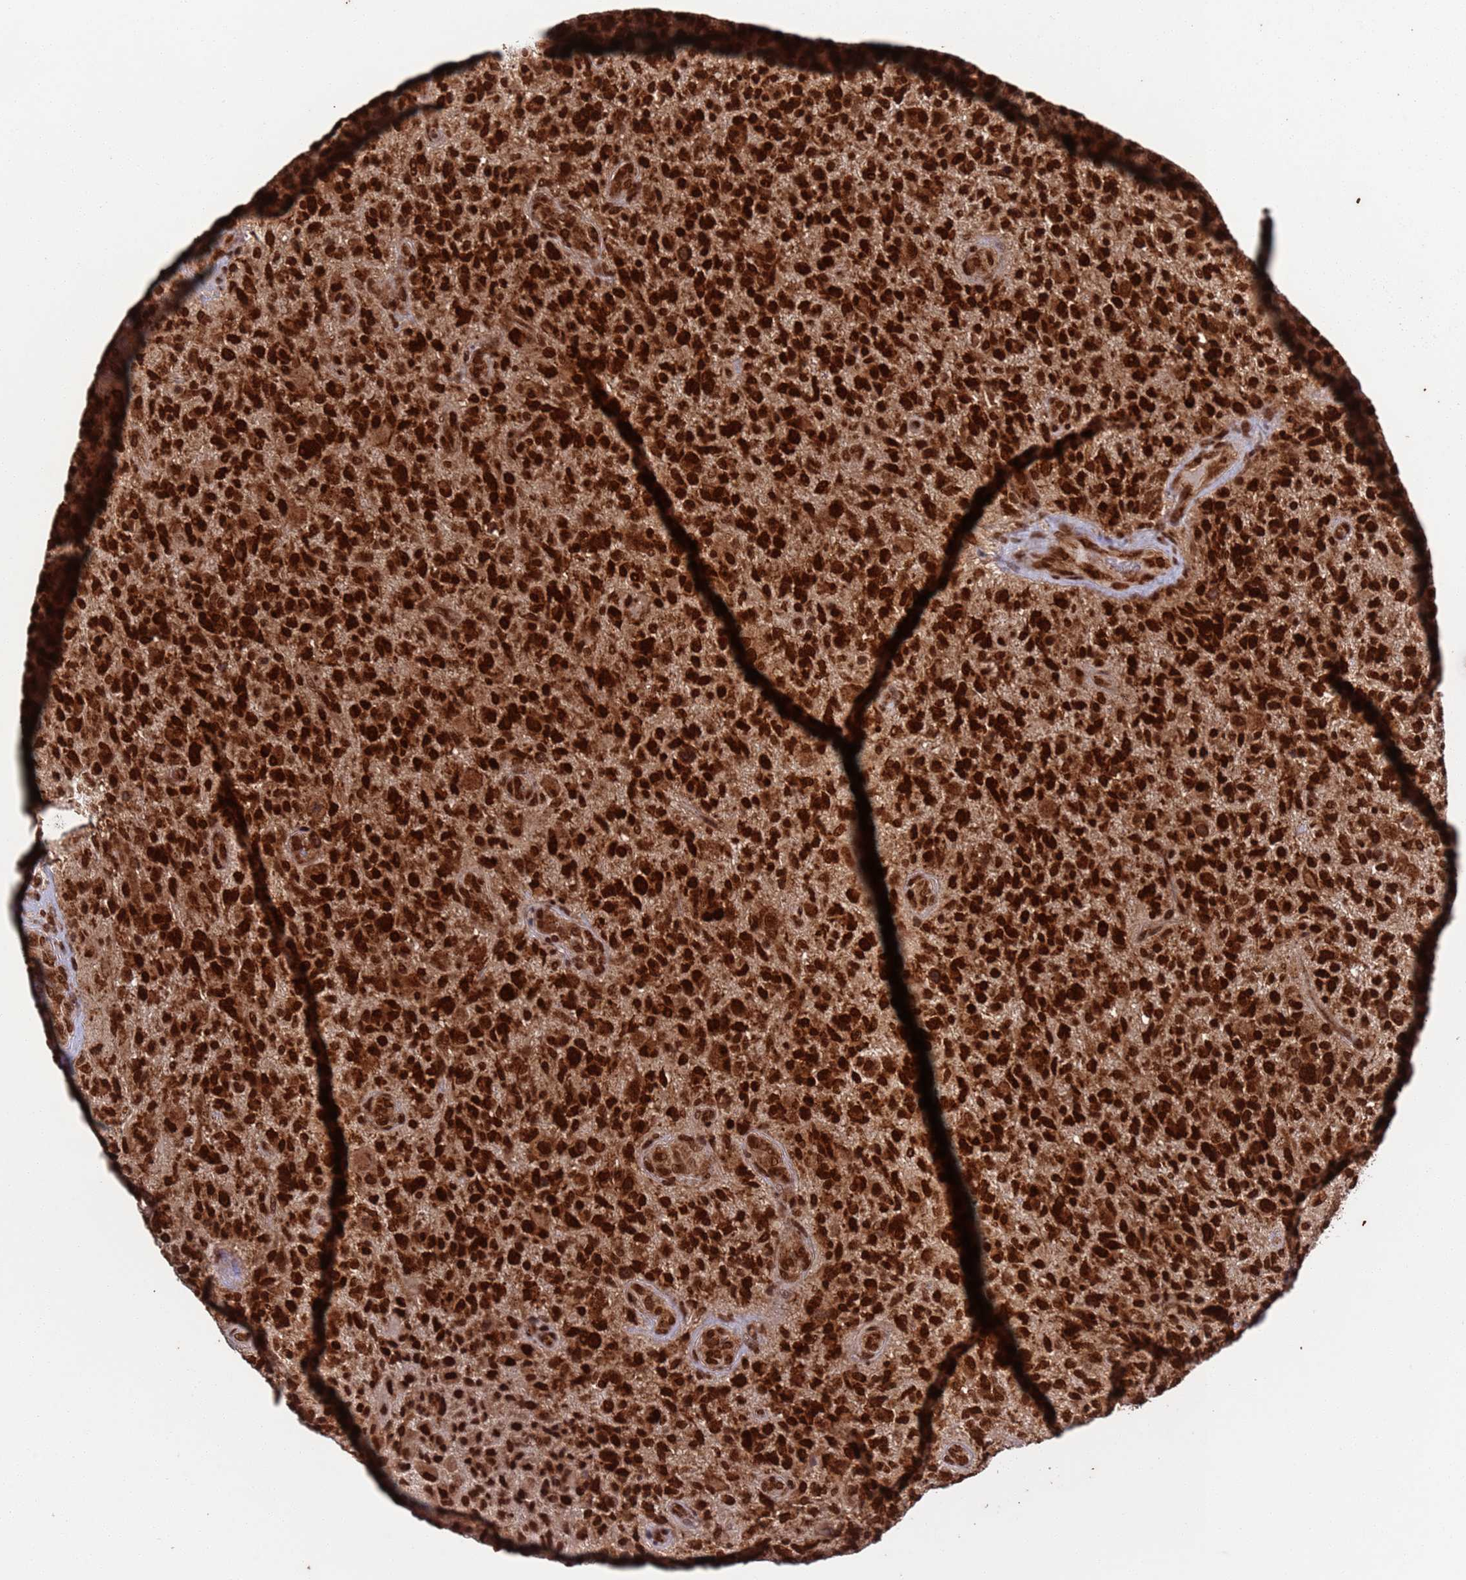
{"staining": {"intensity": "strong", "quantity": ">75%", "location": "cytoplasmic/membranous,nuclear"}, "tissue": "glioma", "cell_type": "Tumor cells", "image_type": "cancer", "snomed": [{"axis": "morphology", "description": "Glioma, malignant, High grade"}, {"axis": "topography", "description": "Brain"}], "caption": "This is an image of IHC staining of glioma, which shows strong positivity in the cytoplasmic/membranous and nuclear of tumor cells.", "gene": "FUBP3", "patient": {"sex": "male", "age": 47}}